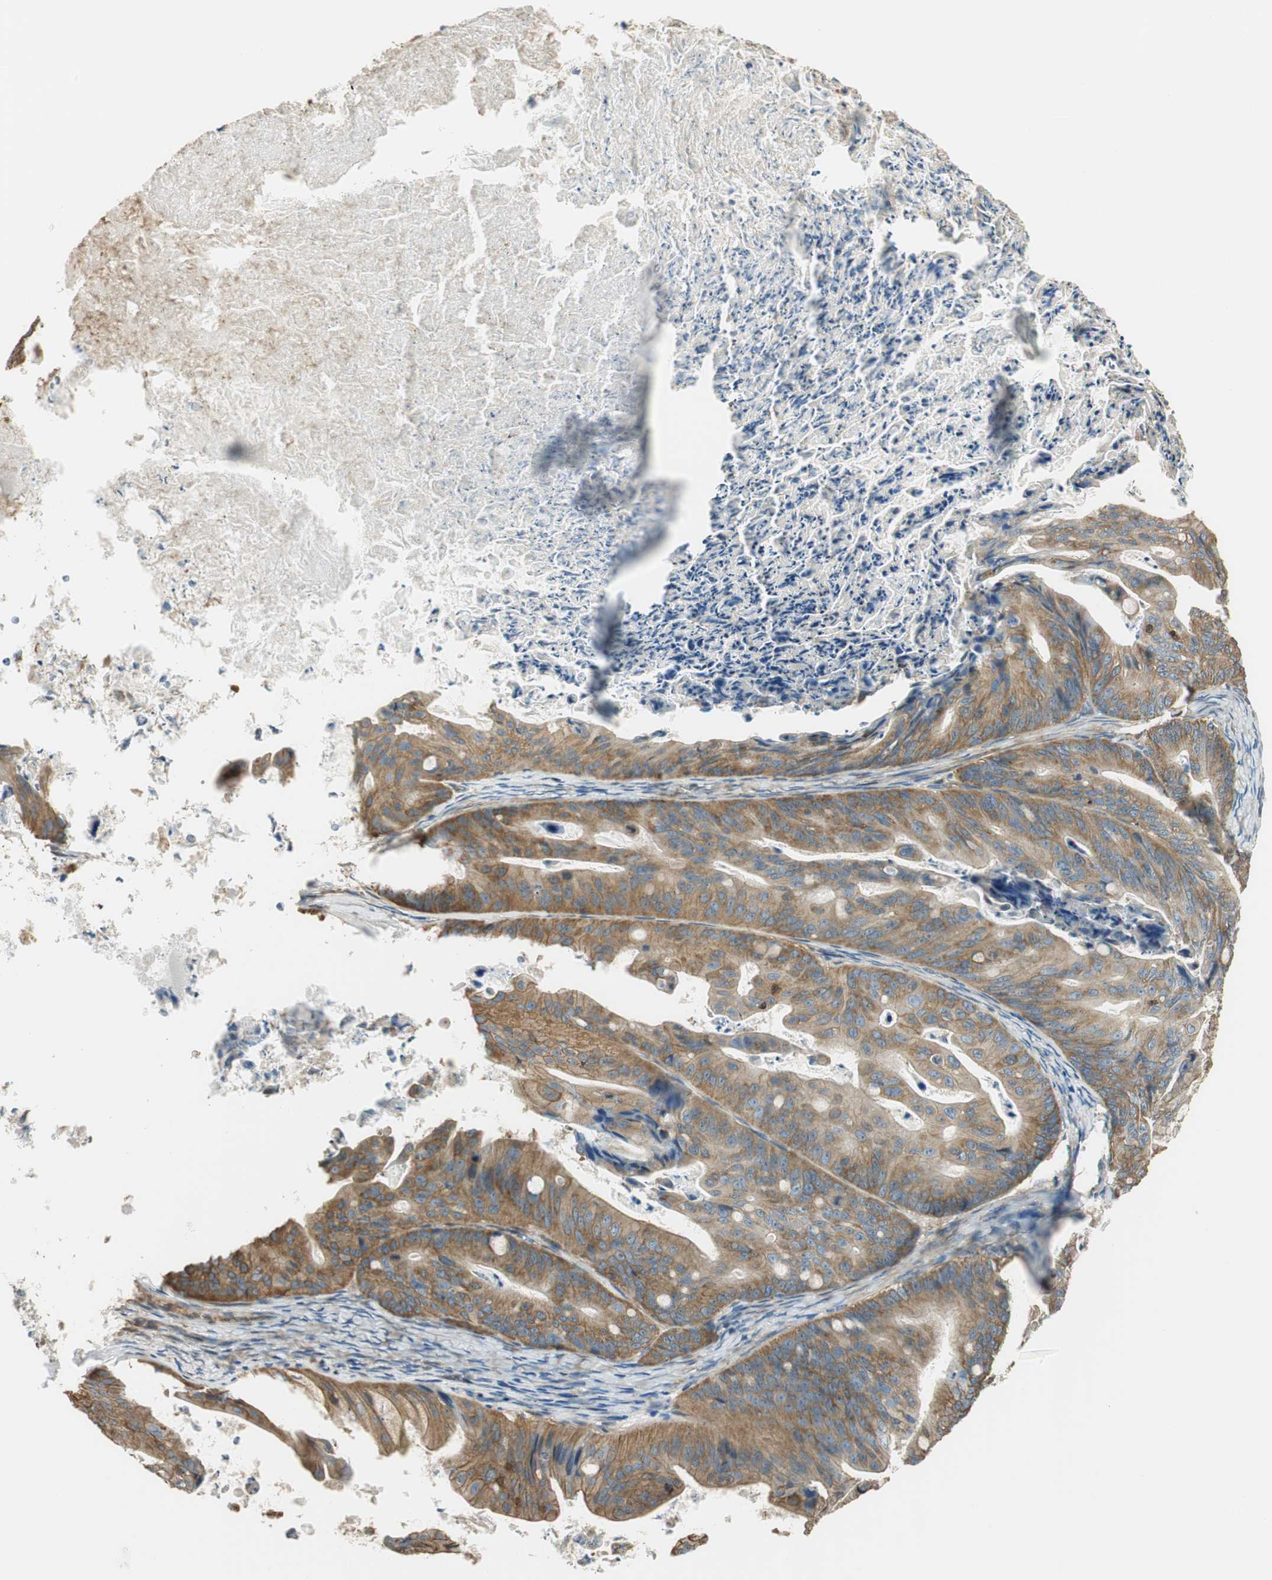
{"staining": {"intensity": "moderate", "quantity": ">75%", "location": "cytoplasmic/membranous"}, "tissue": "ovarian cancer", "cell_type": "Tumor cells", "image_type": "cancer", "snomed": [{"axis": "morphology", "description": "Cystadenocarcinoma, mucinous, NOS"}, {"axis": "topography", "description": "Ovary"}], "caption": "IHC of mucinous cystadenocarcinoma (ovarian) exhibits medium levels of moderate cytoplasmic/membranous staining in about >75% of tumor cells. Using DAB (brown) and hematoxylin (blue) stains, captured at high magnification using brightfield microscopy.", "gene": "PI4K2B", "patient": {"sex": "female", "age": 37}}